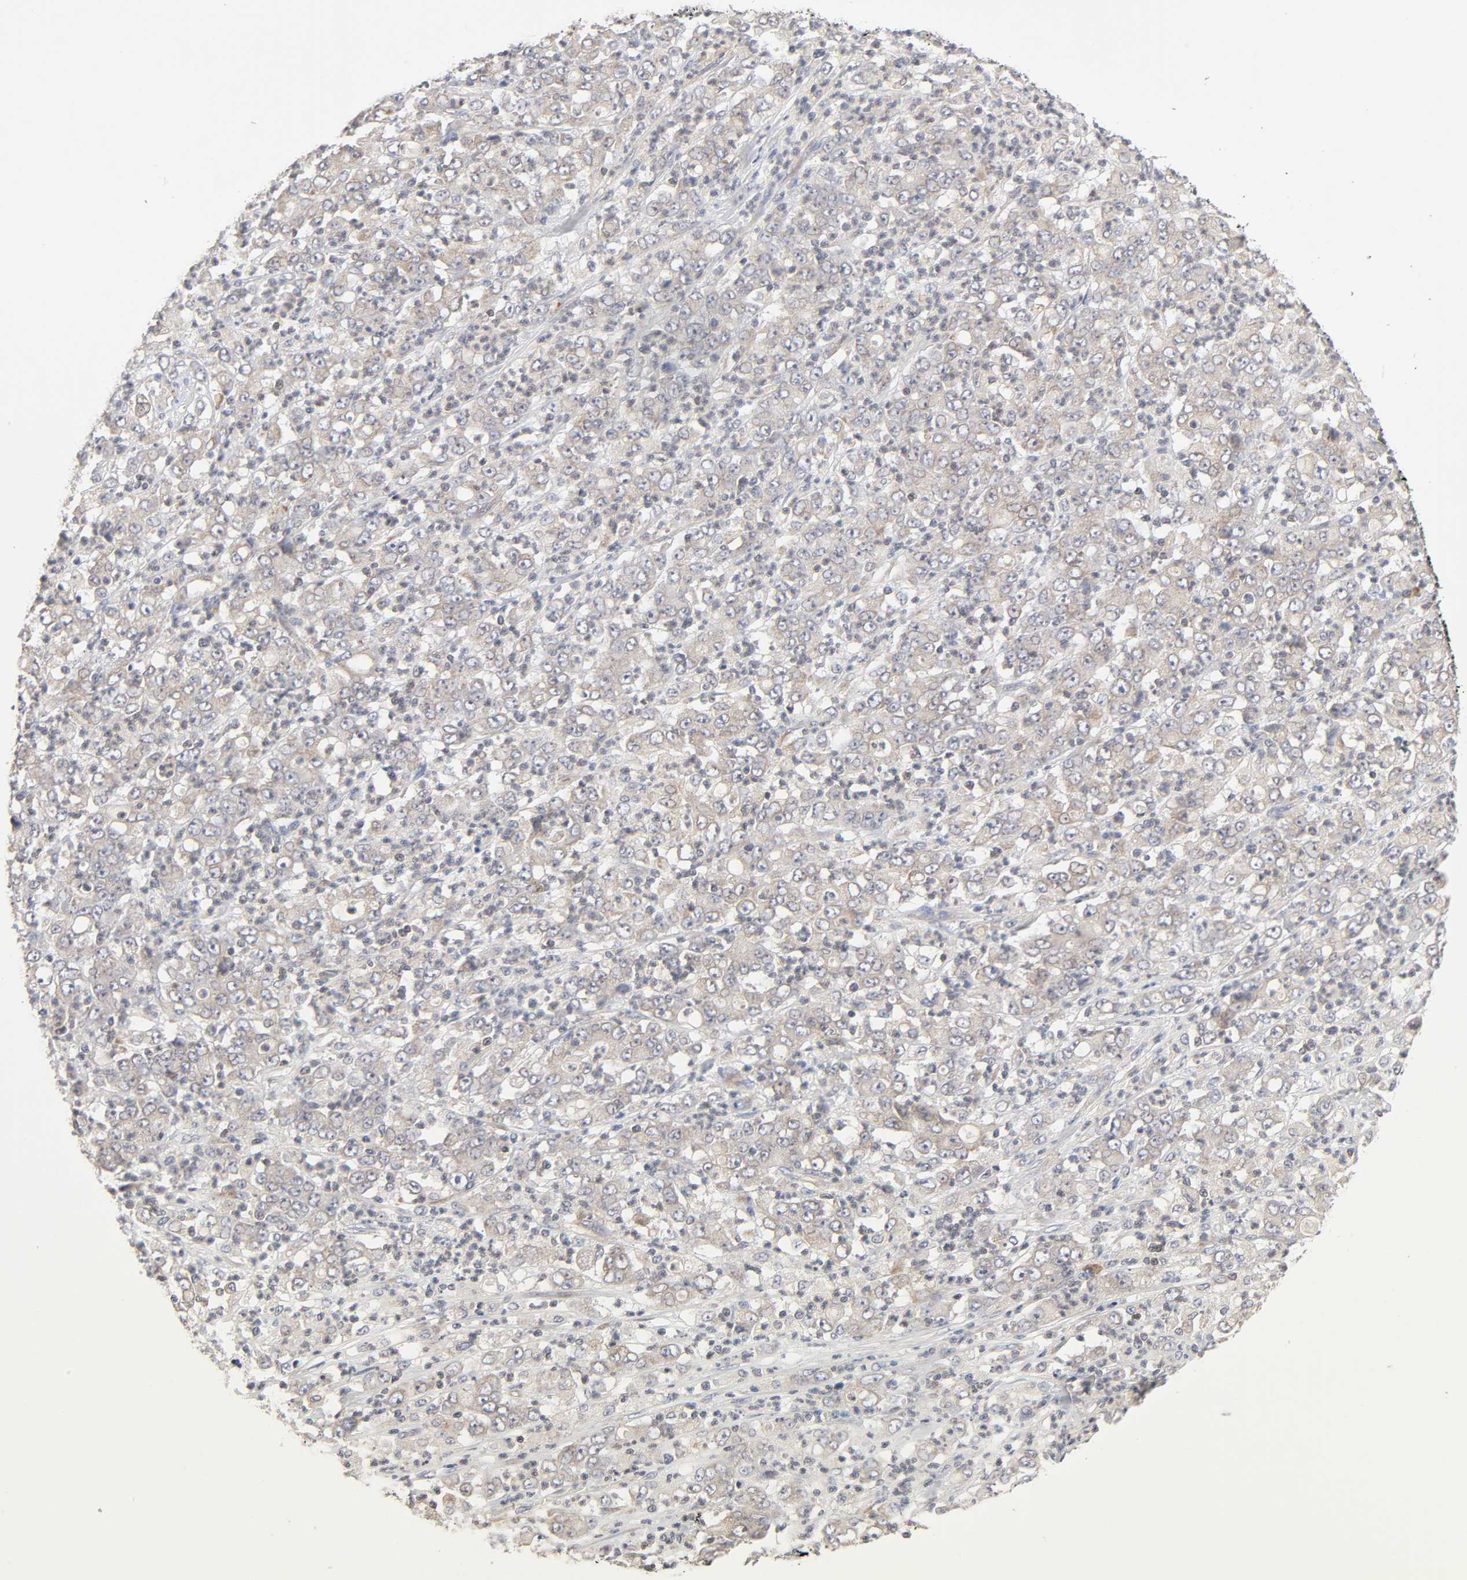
{"staining": {"intensity": "weak", "quantity": "25%-75%", "location": "cytoplasmic/membranous"}, "tissue": "stomach cancer", "cell_type": "Tumor cells", "image_type": "cancer", "snomed": [{"axis": "morphology", "description": "Adenocarcinoma, NOS"}, {"axis": "topography", "description": "Stomach, lower"}], "caption": "Immunohistochemistry of human stomach cancer shows low levels of weak cytoplasmic/membranous staining in approximately 25%-75% of tumor cells.", "gene": "IL4R", "patient": {"sex": "female", "age": 71}}